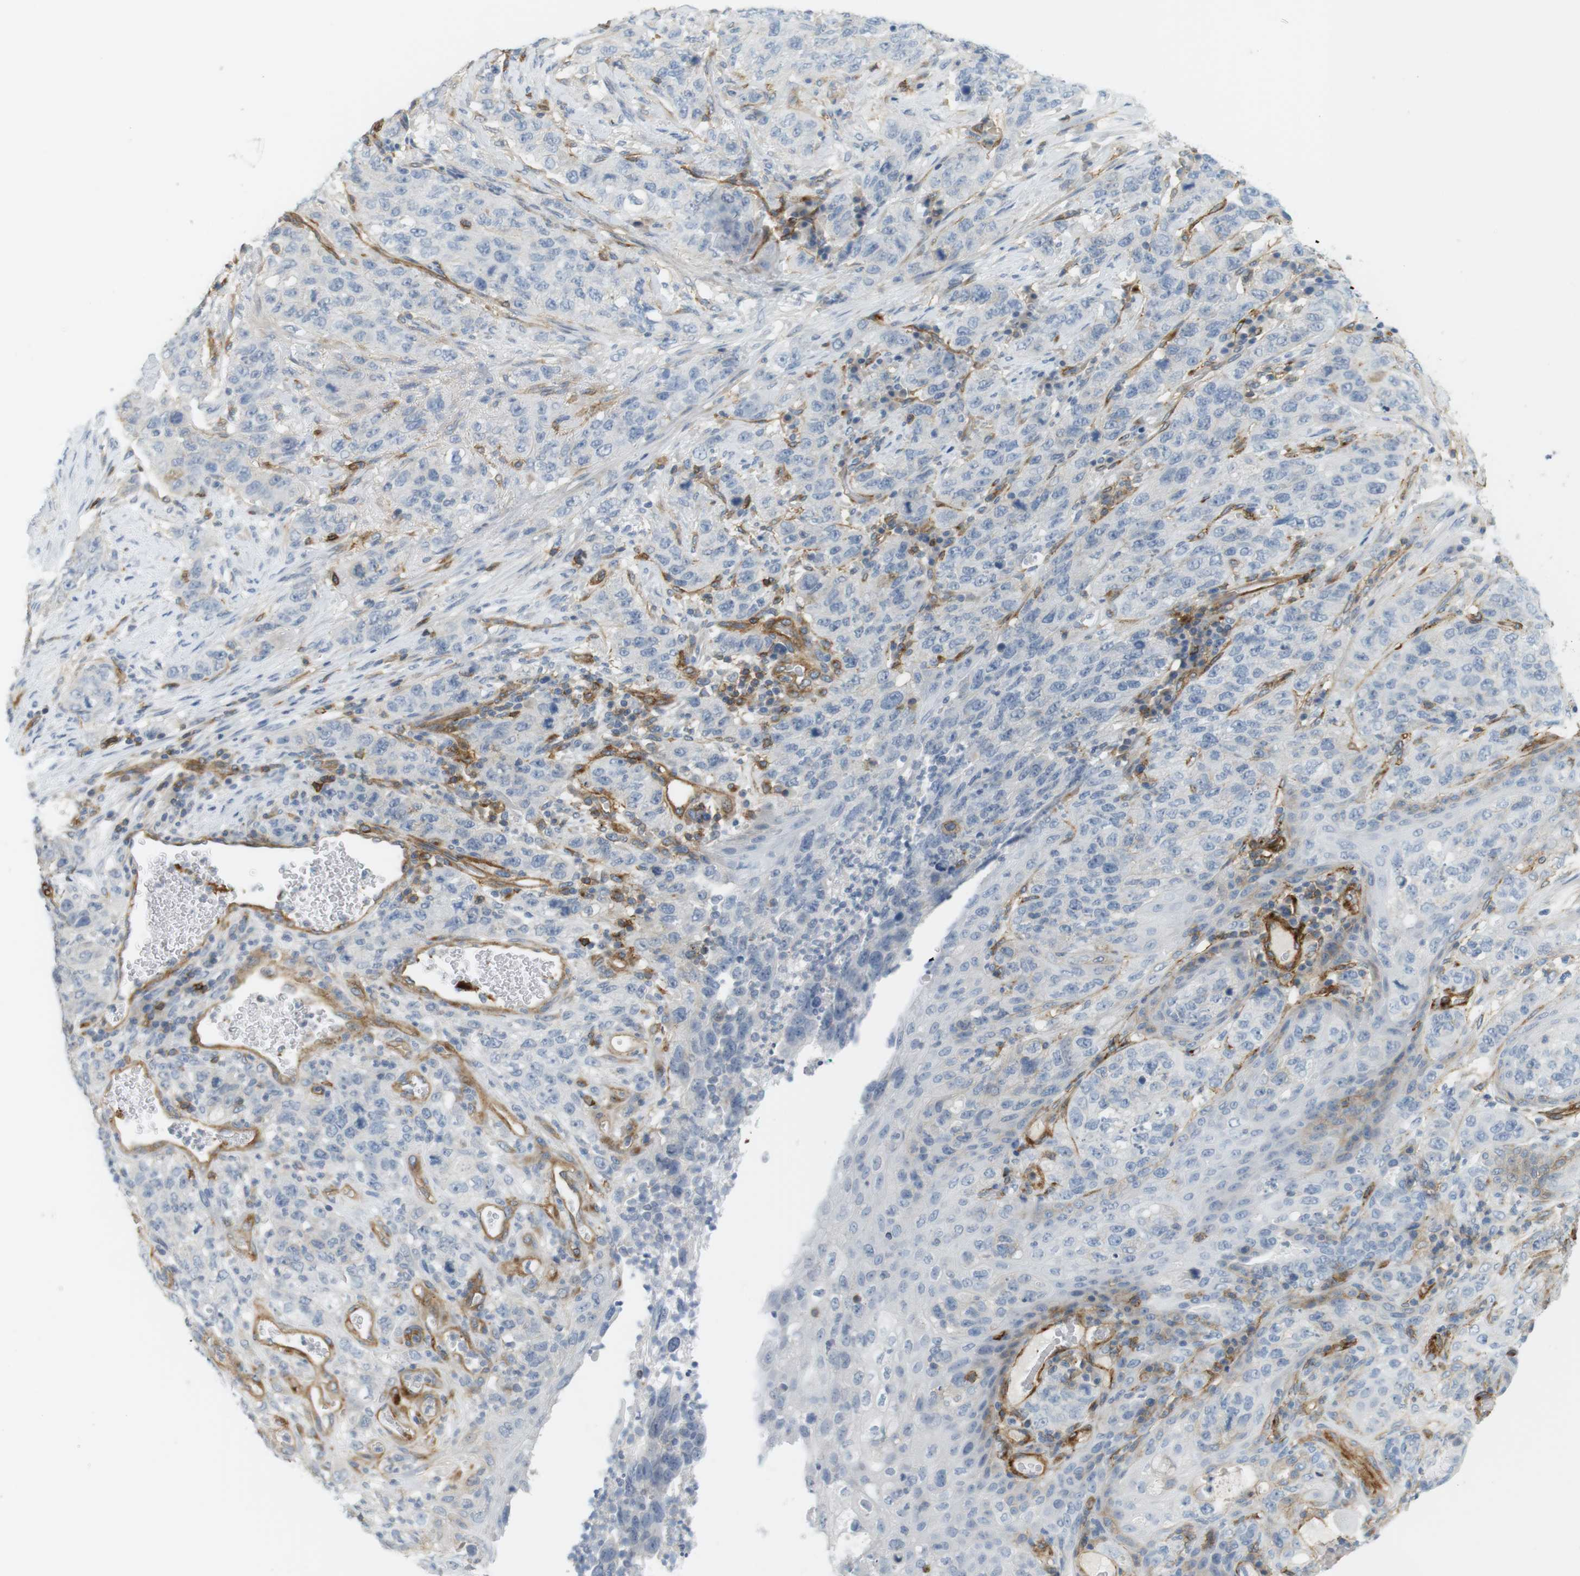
{"staining": {"intensity": "negative", "quantity": "none", "location": "none"}, "tissue": "stomach cancer", "cell_type": "Tumor cells", "image_type": "cancer", "snomed": [{"axis": "morphology", "description": "Adenocarcinoma, NOS"}, {"axis": "topography", "description": "Stomach"}], "caption": "The histopathology image reveals no staining of tumor cells in adenocarcinoma (stomach).", "gene": "F2R", "patient": {"sex": "male", "age": 48}}